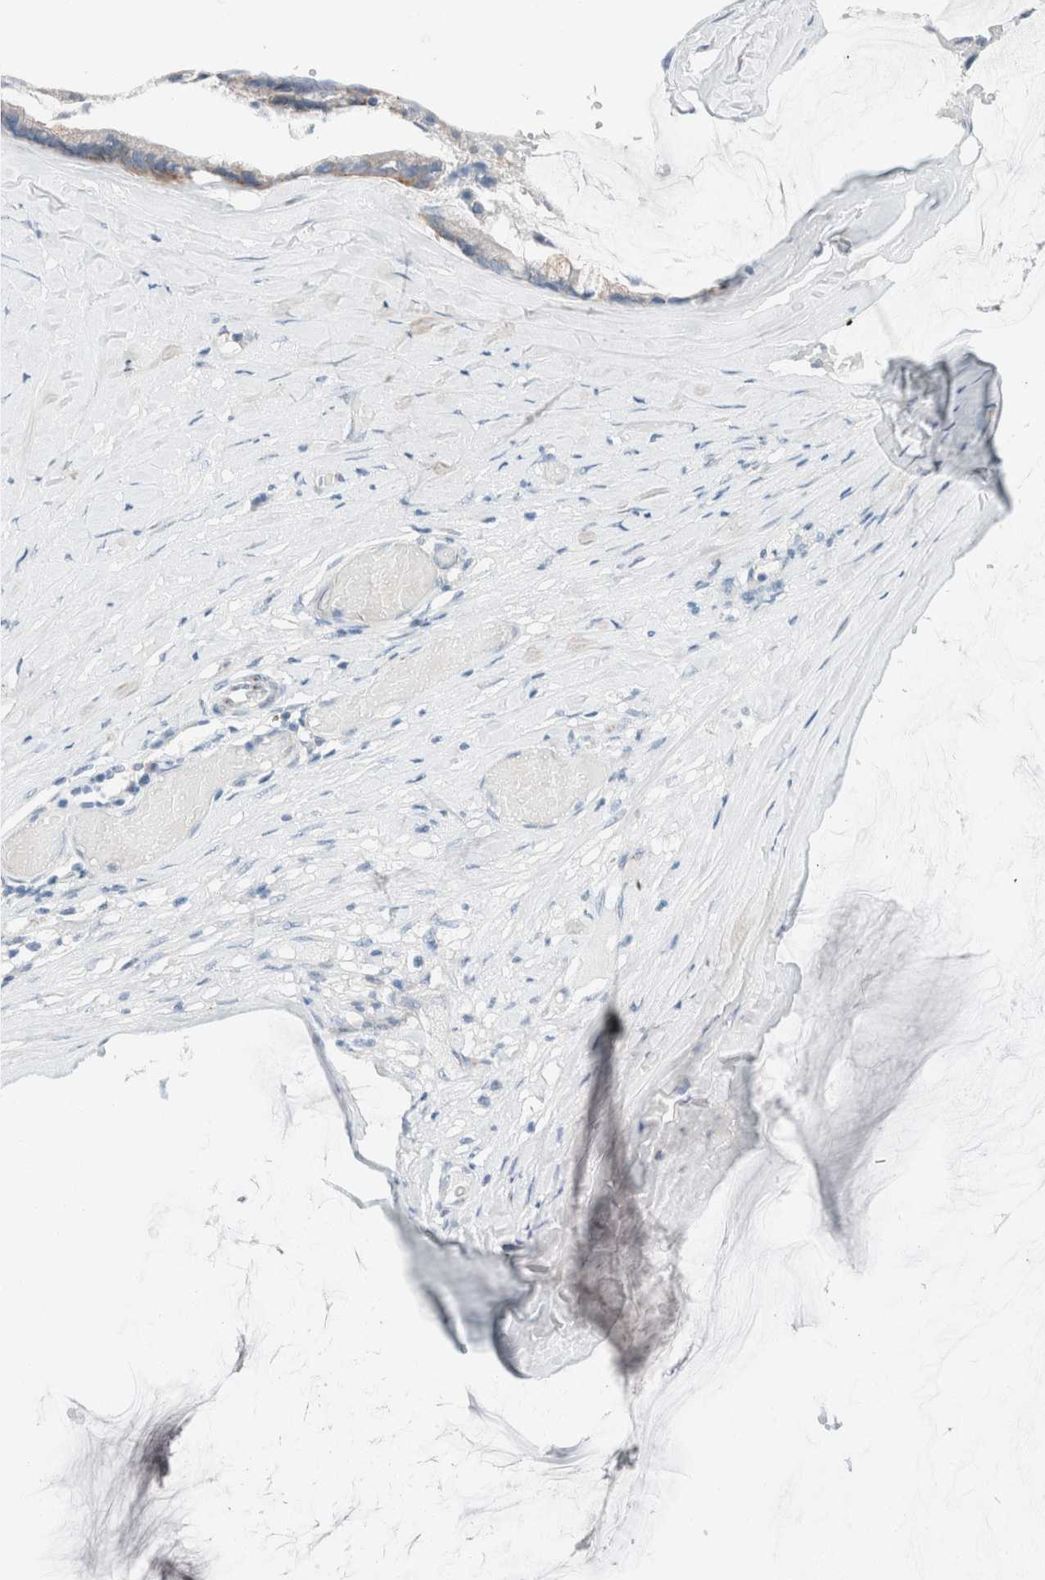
{"staining": {"intensity": "weak", "quantity": "<25%", "location": "cytoplasmic/membranous"}, "tissue": "ovarian cancer", "cell_type": "Tumor cells", "image_type": "cancer", "snomed": [{"axis": "morphology", "description": "Cystadenocarcinoma, mucinous, NOS"}, {"axis": "topography", "description": "Ovary"}], "caption": "The immunohistochemistry (IHC) histopathology image has no significant staining in tumor cells of ovarian cancer (mucinous cystadenocarcinoma) tissue. The staining was performed using DAB (3,3'-diaminobenzidine) to visualize the protein expression in brown, while the nuclei were stained in blue with hematoxylin (Magnification: 20x).", "gene": "CASC3", "patient": {"sex": "female", "age": 39}}